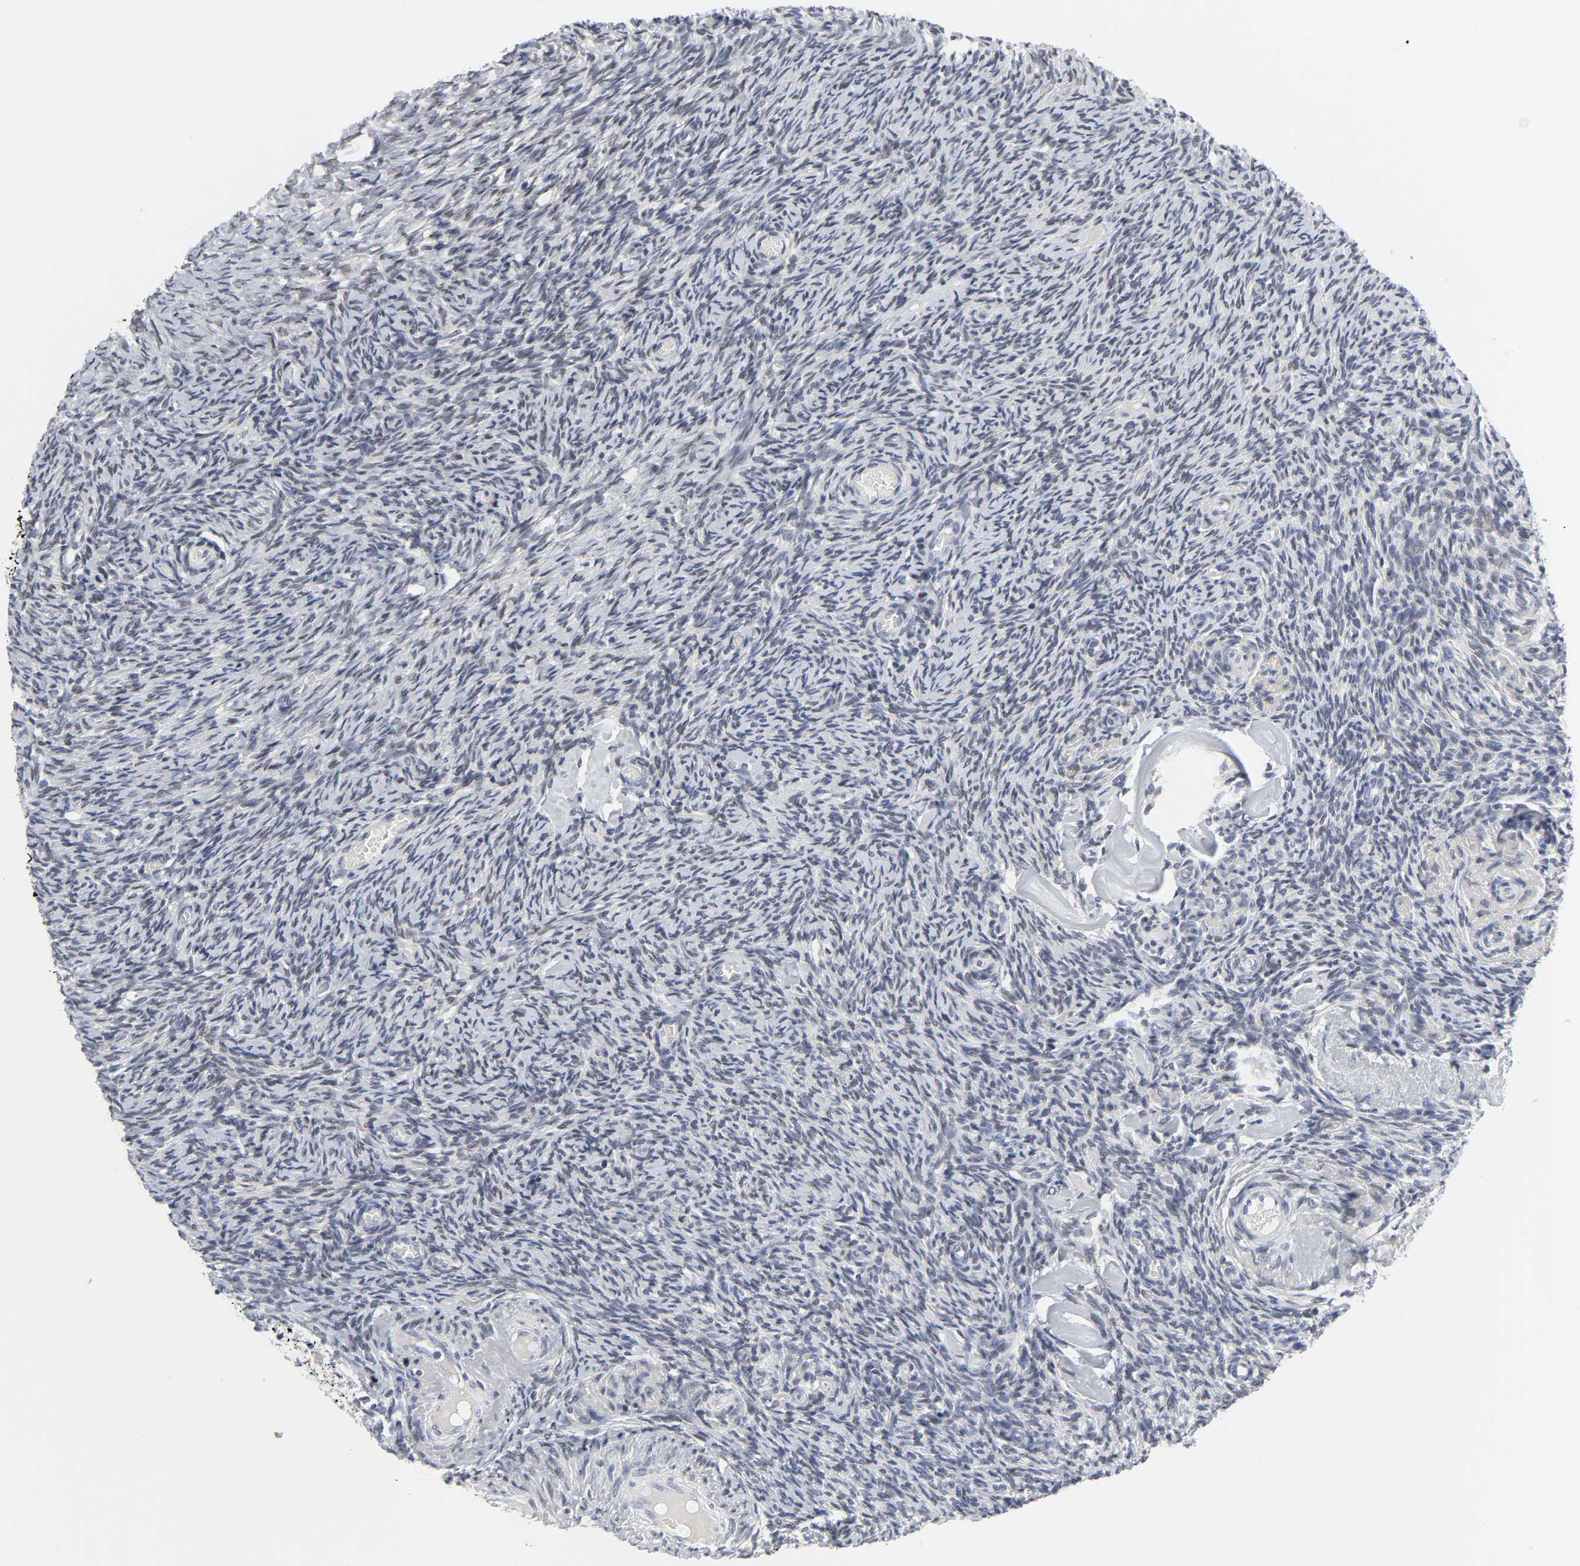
{"staining": {"intensity": "negative", "quantity": "none", "location": "none"}, "tissue": "ovary", "cell_type": "Ovarian stroma cells", "image_type": "normal", "snomed": [{"axis": "morphology", "description": "Normal tissue, NOS"}, {"axis": "topography", "description": "Ovary"}], "caption": "Immunohistochemistry (IHC) histopathology image of unremarkable ovary: ovary stained with DAB reveals no significant protein expression in ovarian stroma cells. (DAB immunohistochemistry visualized using brightfield microscopy, high magnification).", "gene": "SALL2", "patient": {"sex": "female", "age": 60}}